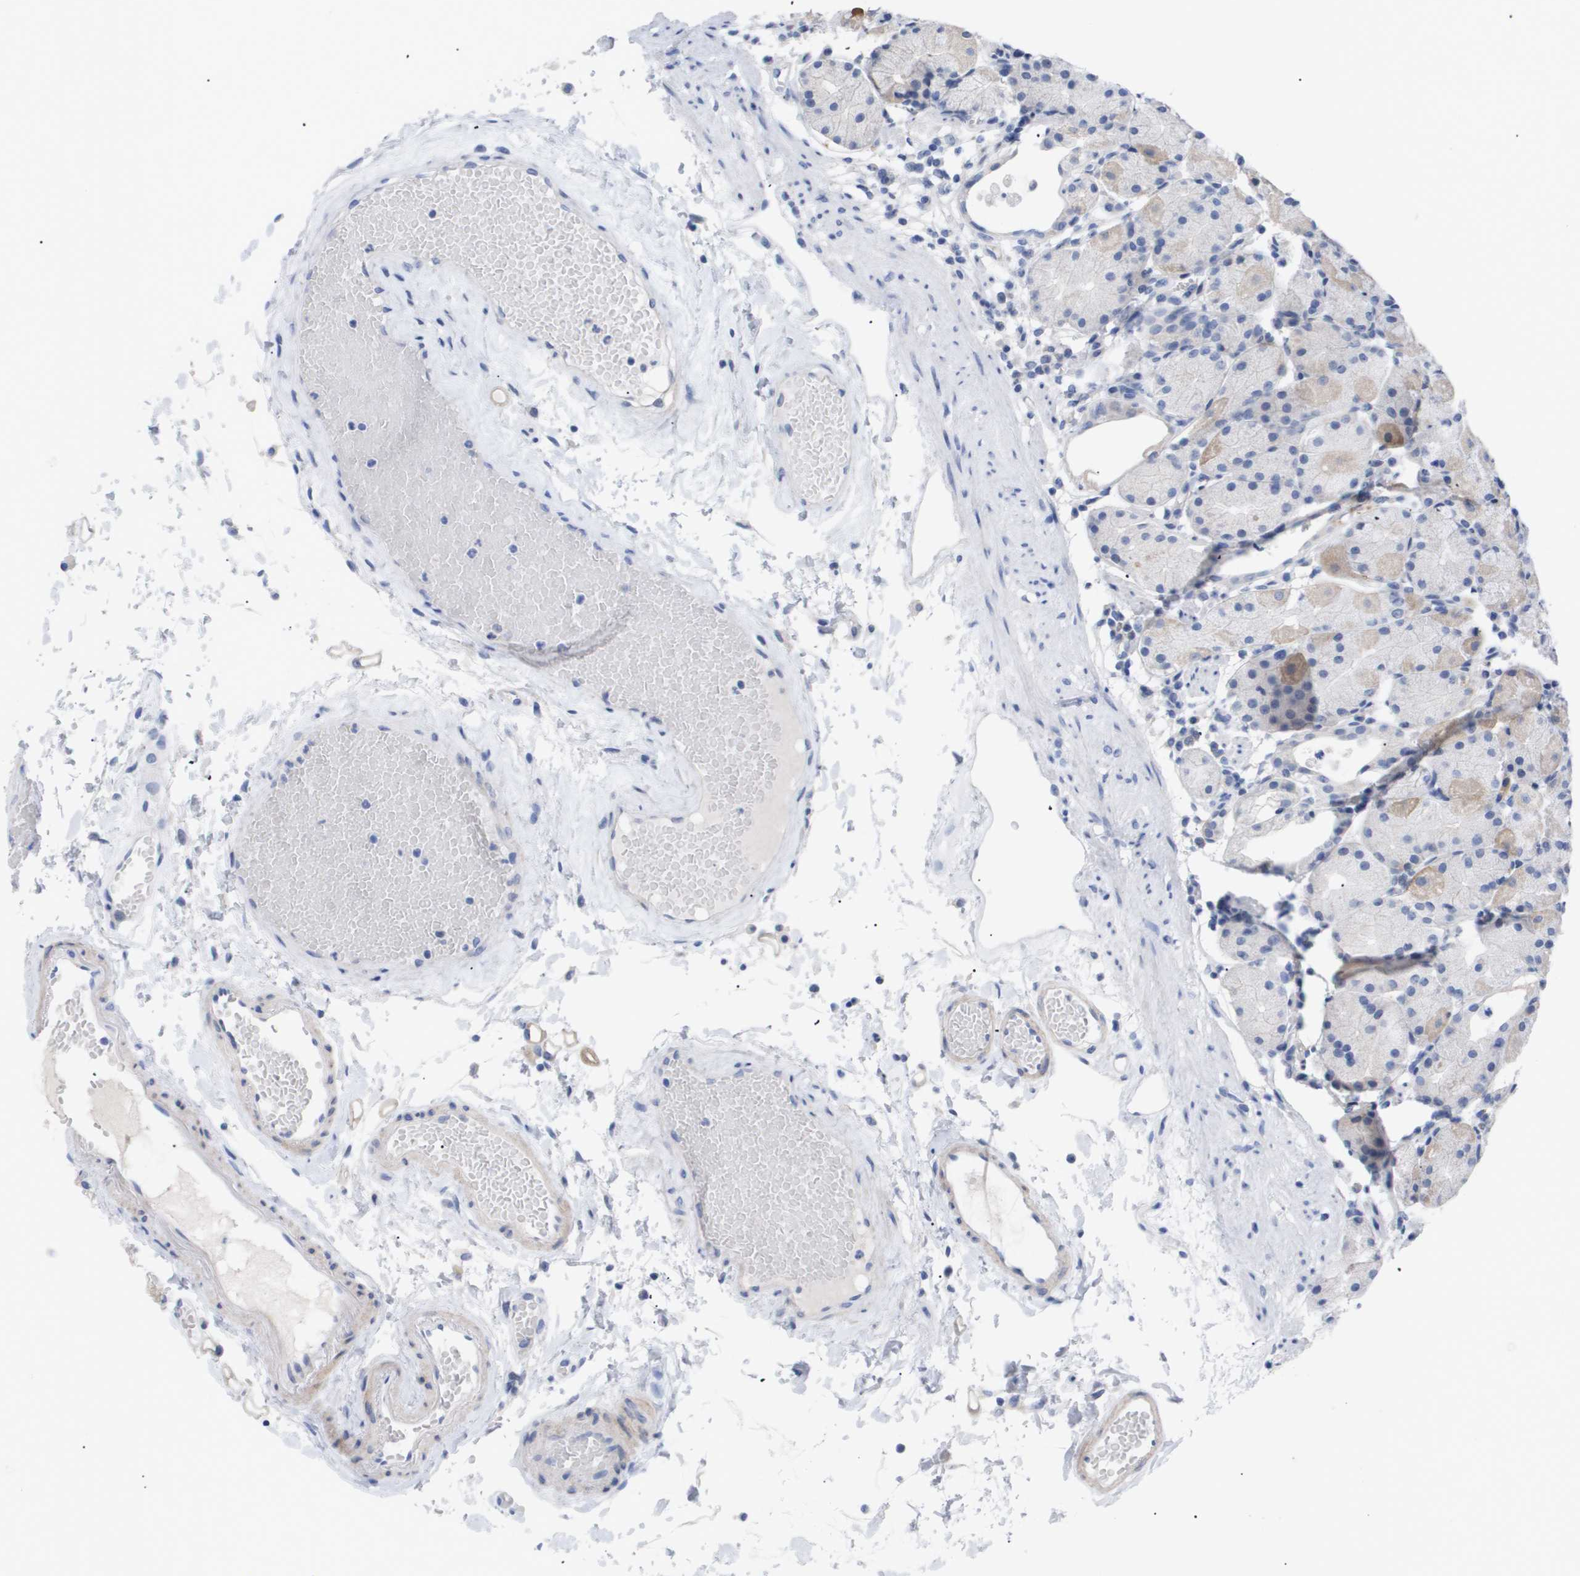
{"staining": {"intensity": "moderate", "quantity": "<25%", "location": "cytoplasmic/membranous"}, "tissue": "stomach", "cell_type": "Glandular cells", "image_type": "normal", "snomed": [{"axis": "morphology", "description": "Normal tissue, NOS"}, {"axis": "topography", "description": "Stomach"}, {"axis": "topography", "description": "Stomach, lower"}], "caption": "Moderate cytoplasmic/membranous protein expression is seen in about <25% of glandular cells in stomach.", "gene": "CAV3", "patient": {"sex": "female", "age": 75}}